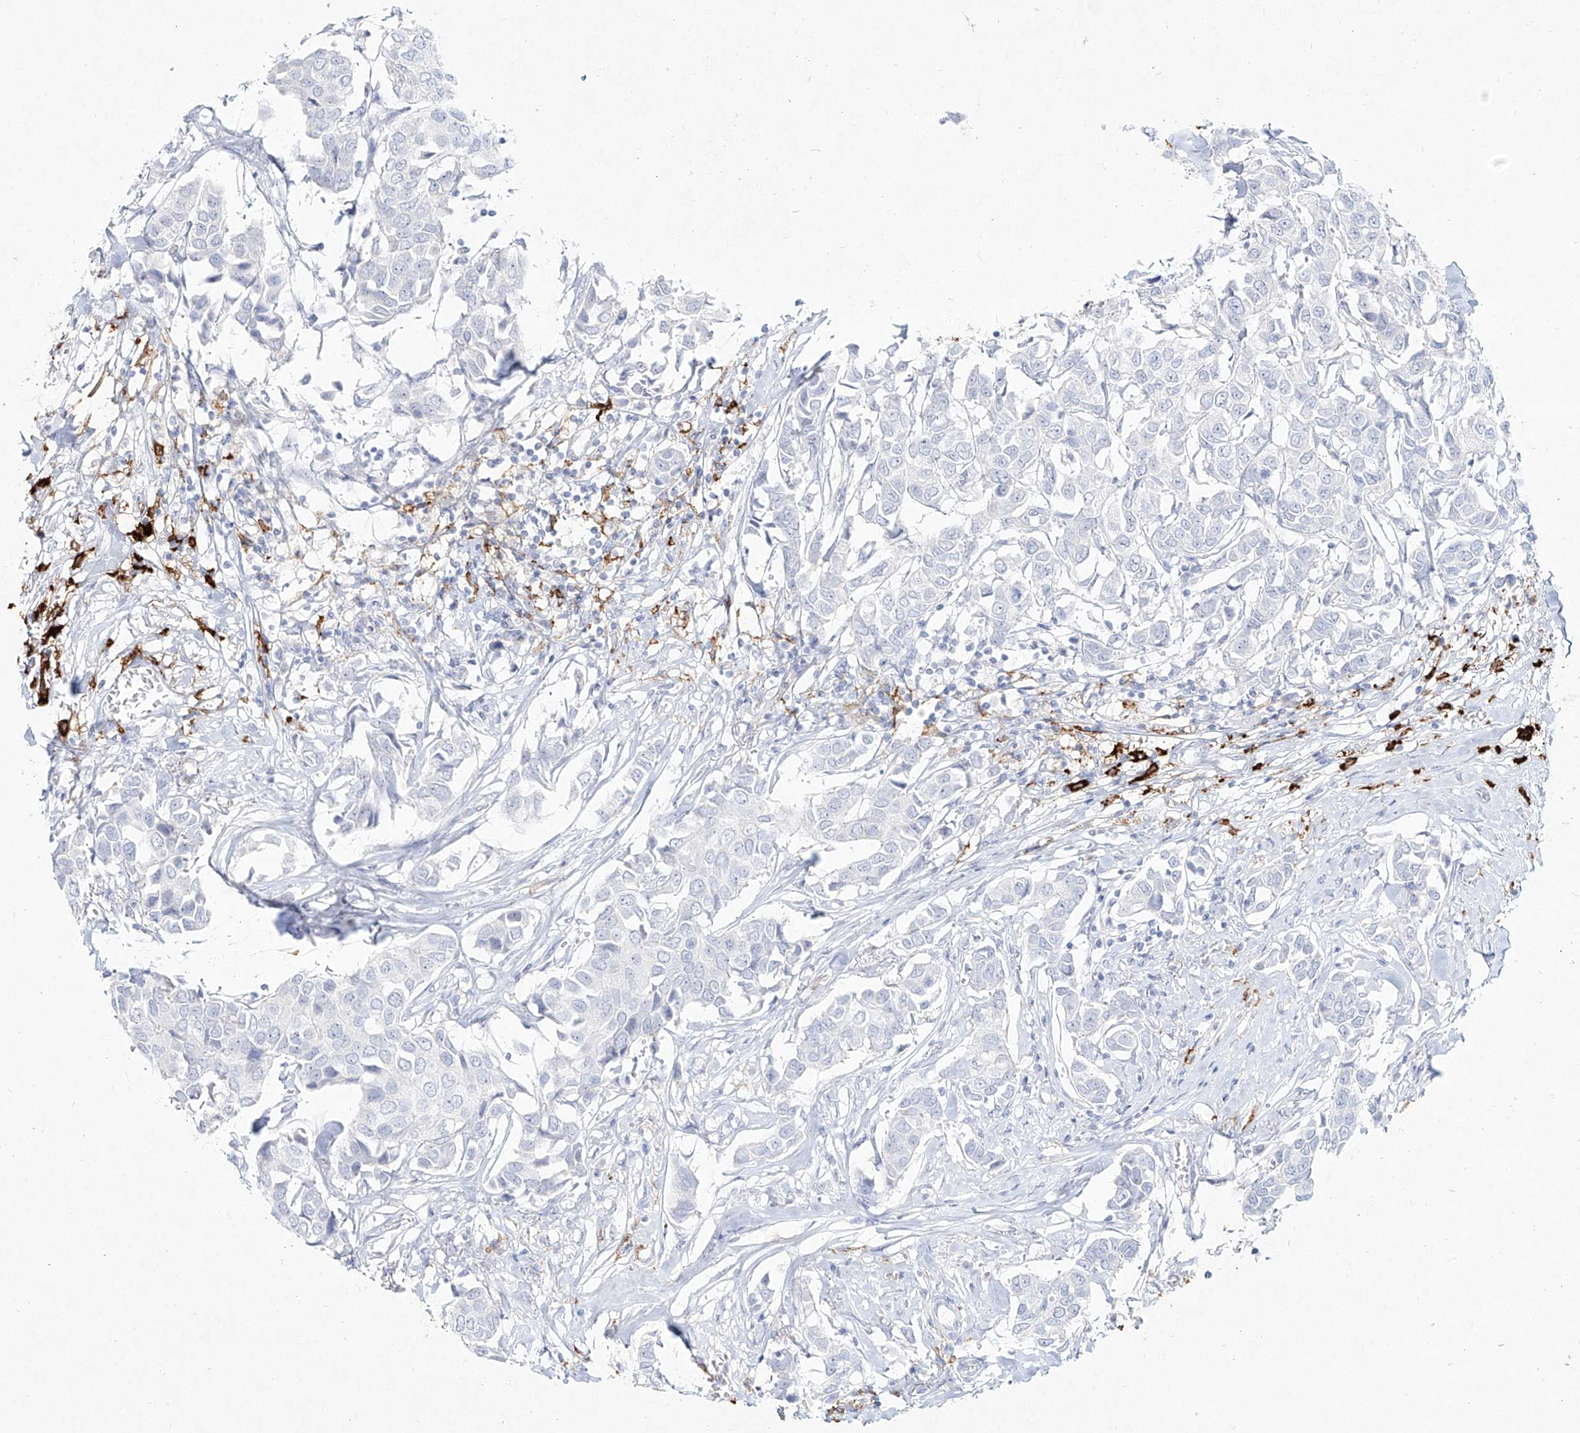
{"staining": {"intensity": "negative", "quantity": "none", "location": "none"}, "tissue": "breast cancer", "cell_type": "Tumor cells", "image_type": "cancer", "snomed": [{"axis": "morphology", "description": "Duct carcinoma"}, {"axis": "topography", "description": "Breast"}], "caption": "Immunohistochemical staining of breast cancer (intraductal carcinoma) exhibits no significant staining in tumor cells.", "gene": "CD209", "patient": {"sex": "female", "age": 80}}